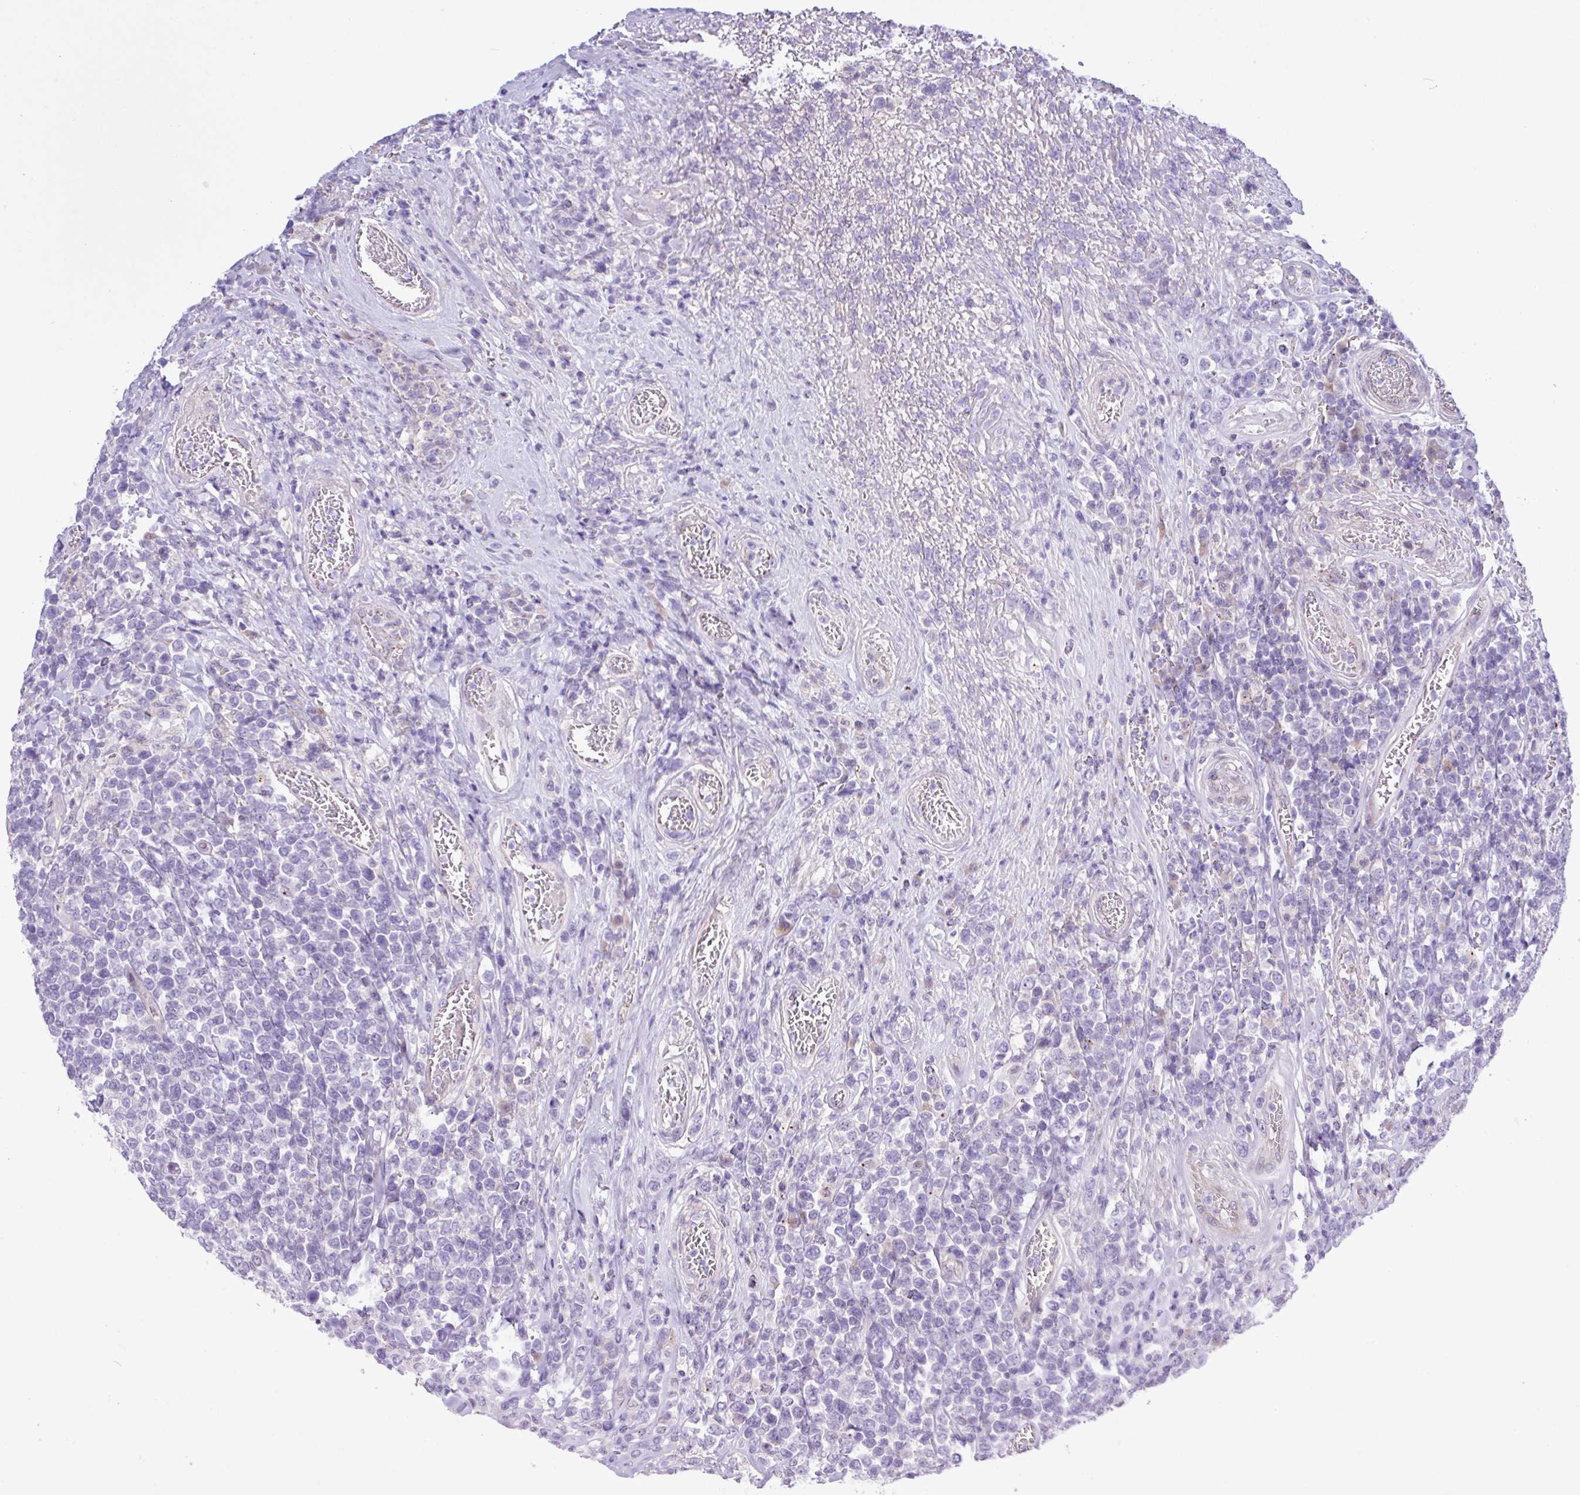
{"staining": {"intensity": "negative", "quantity": "none", "location": "none"}, "tissue": "lymphoma", "cell_type": "Tumor cells", "image_type": "cancer", "snomed": [{"axis": "morphology", "description": "Malignant lymphoma, non-Hodgkin's type, High grade"}, {"axis": "topography", "description": "Soft tissue"}], "caption": "Immunohistochemistry (IHC) of lymphoma shows no positivity in tumor cells. (Brightfield microscopy of DAB (3,3'-diaminobenzidine) IHC at high magnification).", "gene": "SPINK8", "patient": {"sex": "female", "age": 56}}